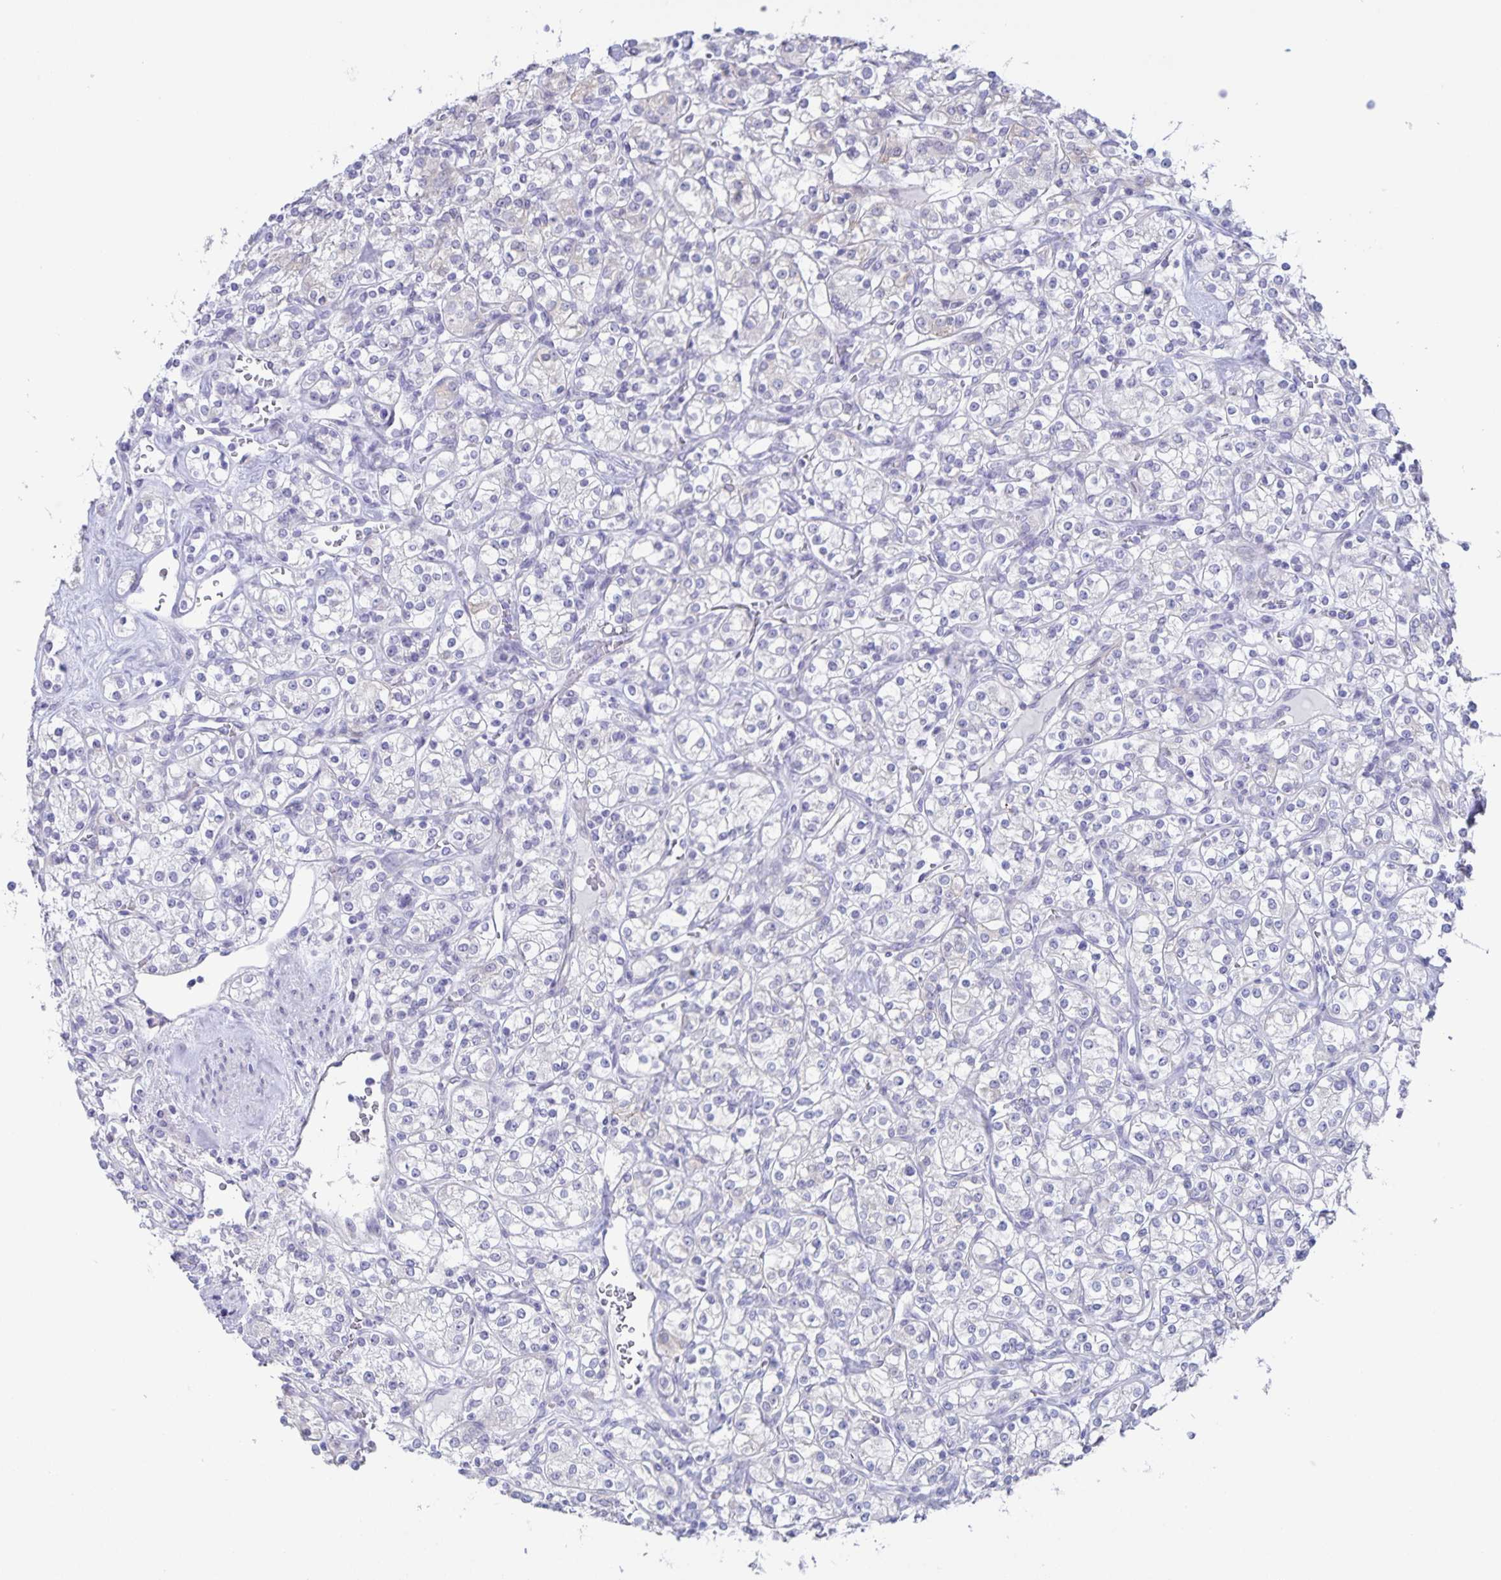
{"staining": {"intensity": "negative", "quantity": "none", "location": "none"}, "tissue": "renal cancer", "cell_type": "Tumor cells", "image_type": "cancer", "snomed": [{"axis": "morphology", "description": "Adenocarcinoma, NOS"}, {"axis": "topography", "description": "Kidney"}], "caption": "Renal cancer was stained to show a protein in brown. There is no significant expression in tumor cells. (IHC, brightfield microscopy, high magnification).", "gene": "AQP4", "patient": {"sex": "male", "age": 77}}